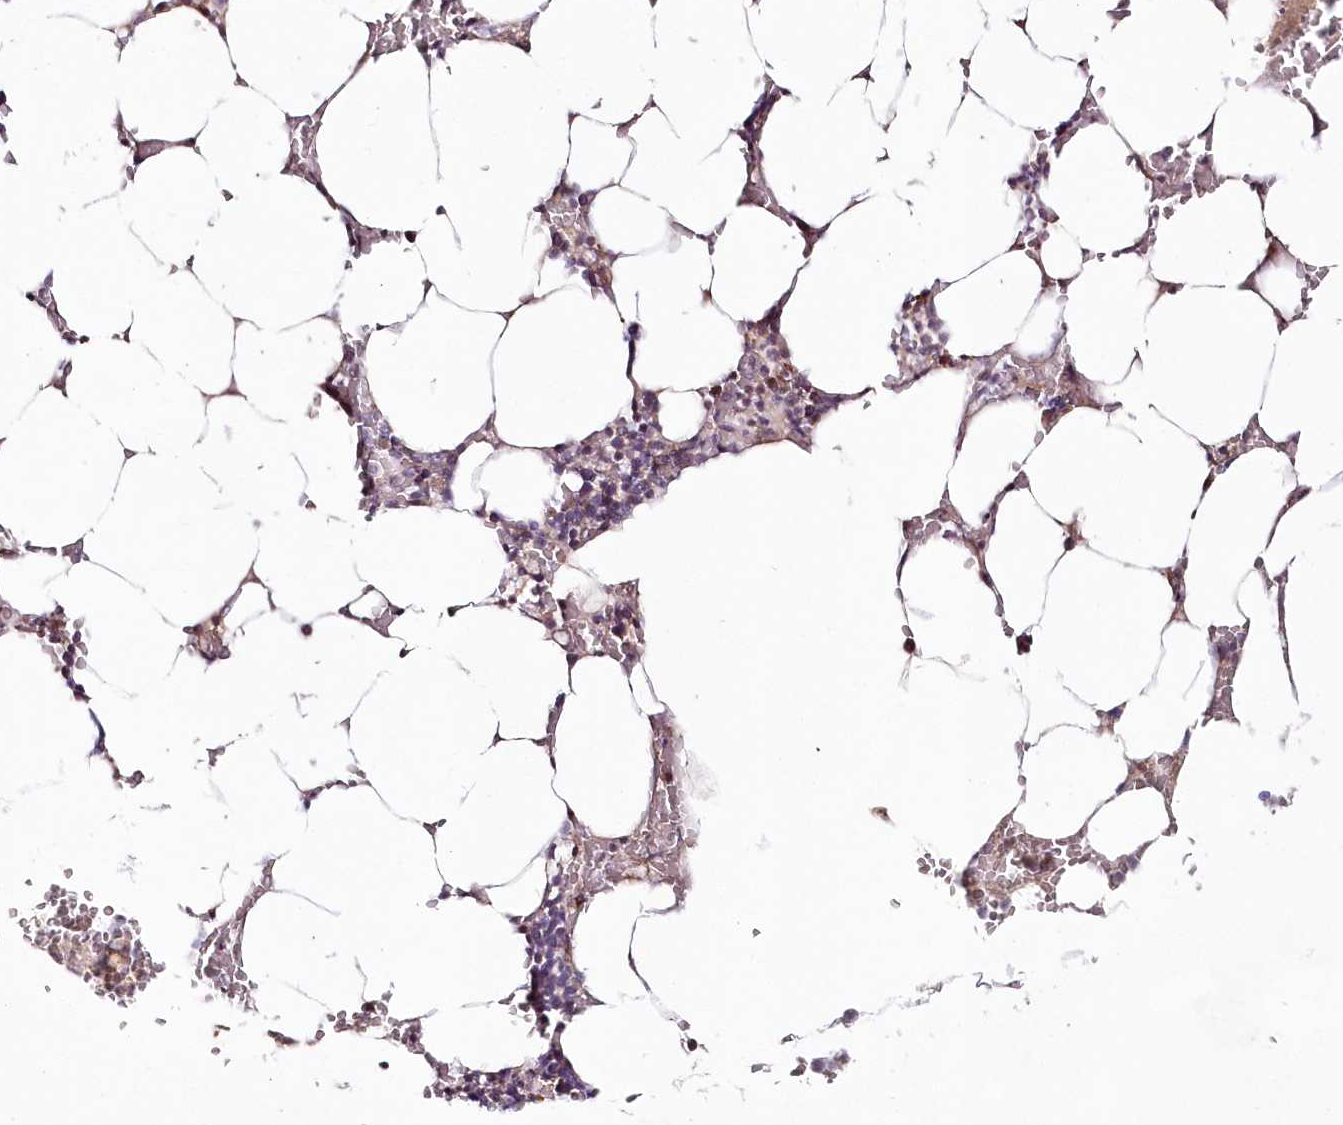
{"staining": {"intensity": "weak", "quantity": "<25%", "location": "cytoplasmic/membranous"}, "tissue": "bone marrow", "cell_type": "Hematopoietic cells", "image_type": "normal", "snomed": [{"axis": "morphology", "description": "Normal tissue, NOS"}, {"axis": "topography", "description": "Bone marrow"}], "caption": "Immunohistochemistry of benign human bone marrow shows no expression in hematopoietic cells.", "gene": "IMPA1", "patient": {"sex": "male", "age": 70}}